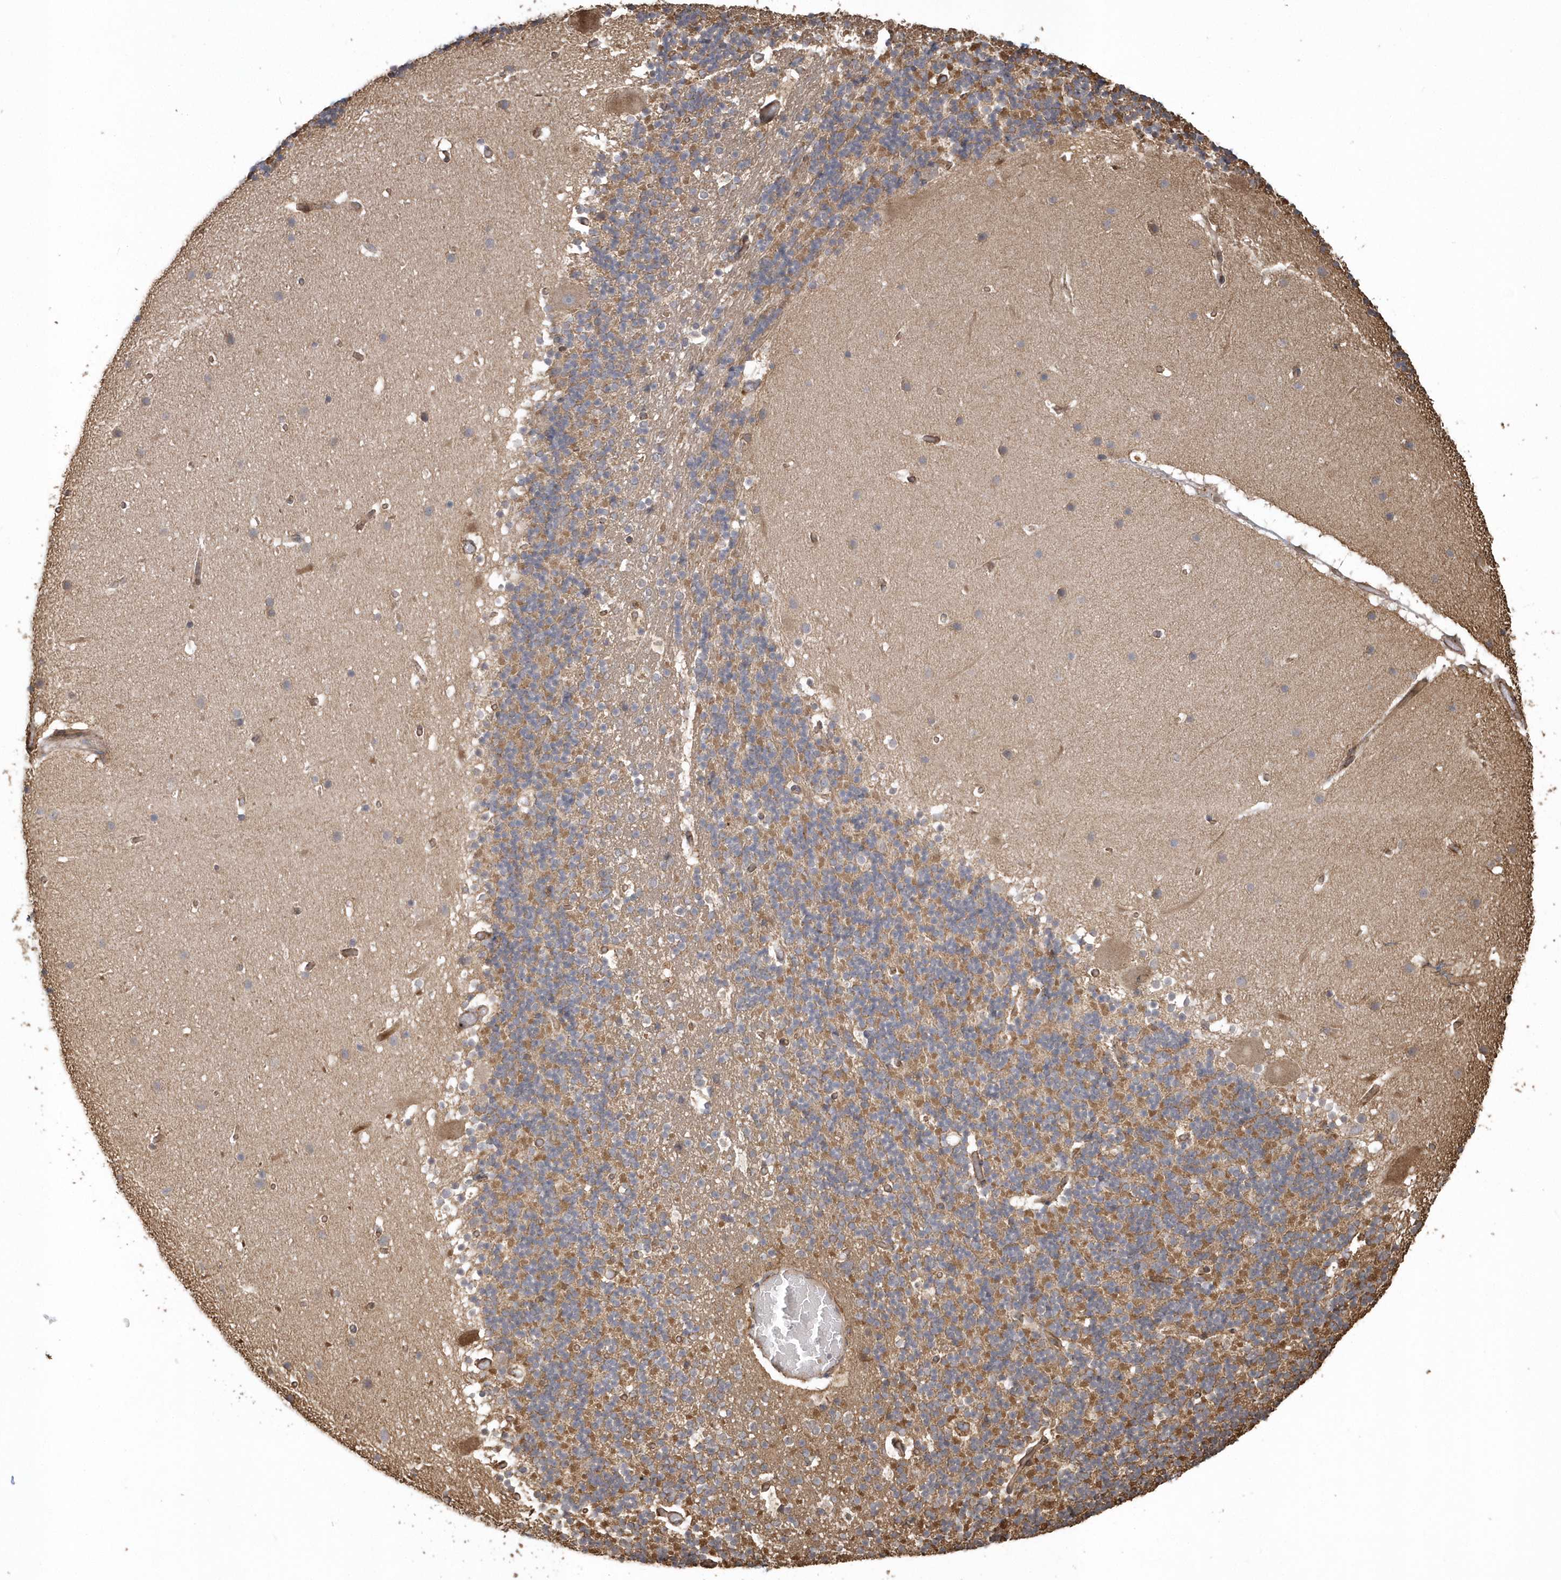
{"staining": {"intensity": "moderate", "quantity": "25%-75%", "location": "cytoplasmic/membranous"}, "tissue": "cerebellum", "cell_type": "Cells in granular layer", "image_type": "normal", "snomed": [{"axis": "morphology", "description": "Normal tissue, NOS"}, {"axis": "topography", "description": "Cerebellum"}], "caption": "Immunohistochemical staining of unremarkable human cerebellum displays moderate cytoplasmic/membranous protein positivity in approximately 25%-75% of cells in granular layer.", "gene": "HERPUD1", "patient": {"sex": "male", "age": 57}}